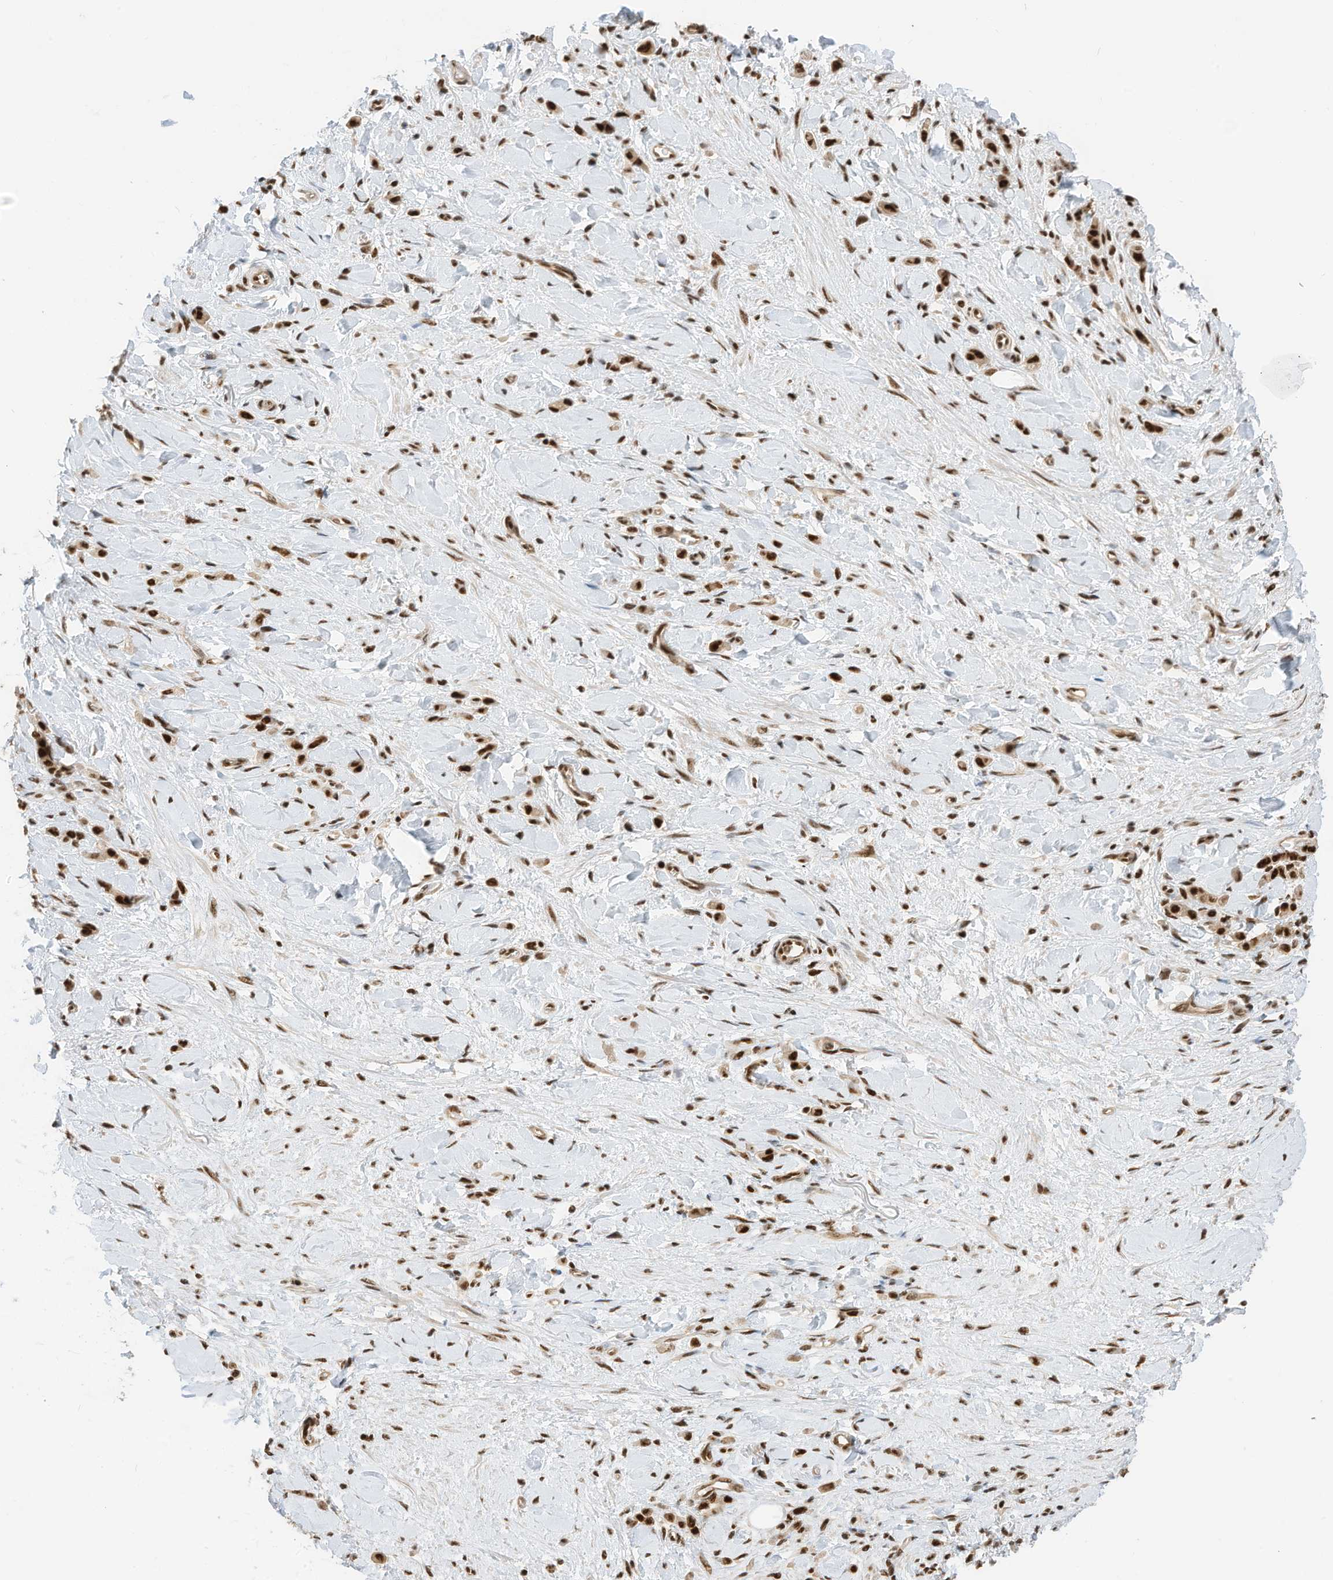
{"staining": {"intensity": "strong", "quantity": ">75%", "location": "nuclear"}, "tissue": "stomach cancer", "cell_type": "Tumor cells", "image_type": "cancer", "snomed": [{"axis": "morphology", "description": "Normal tissue, NOS"}, {"axis": "morphology", "description": "Adenocarcinoma, NOS"}, {"axis": "topography", "description": "Stomach"}], "caption": "Stomach cancer stained with IHC exhibits strong nuclear staining in approximately >75% of tumor cells.", "gene": "SF3A3", "patient": {"sex": "male", "age": 82}}